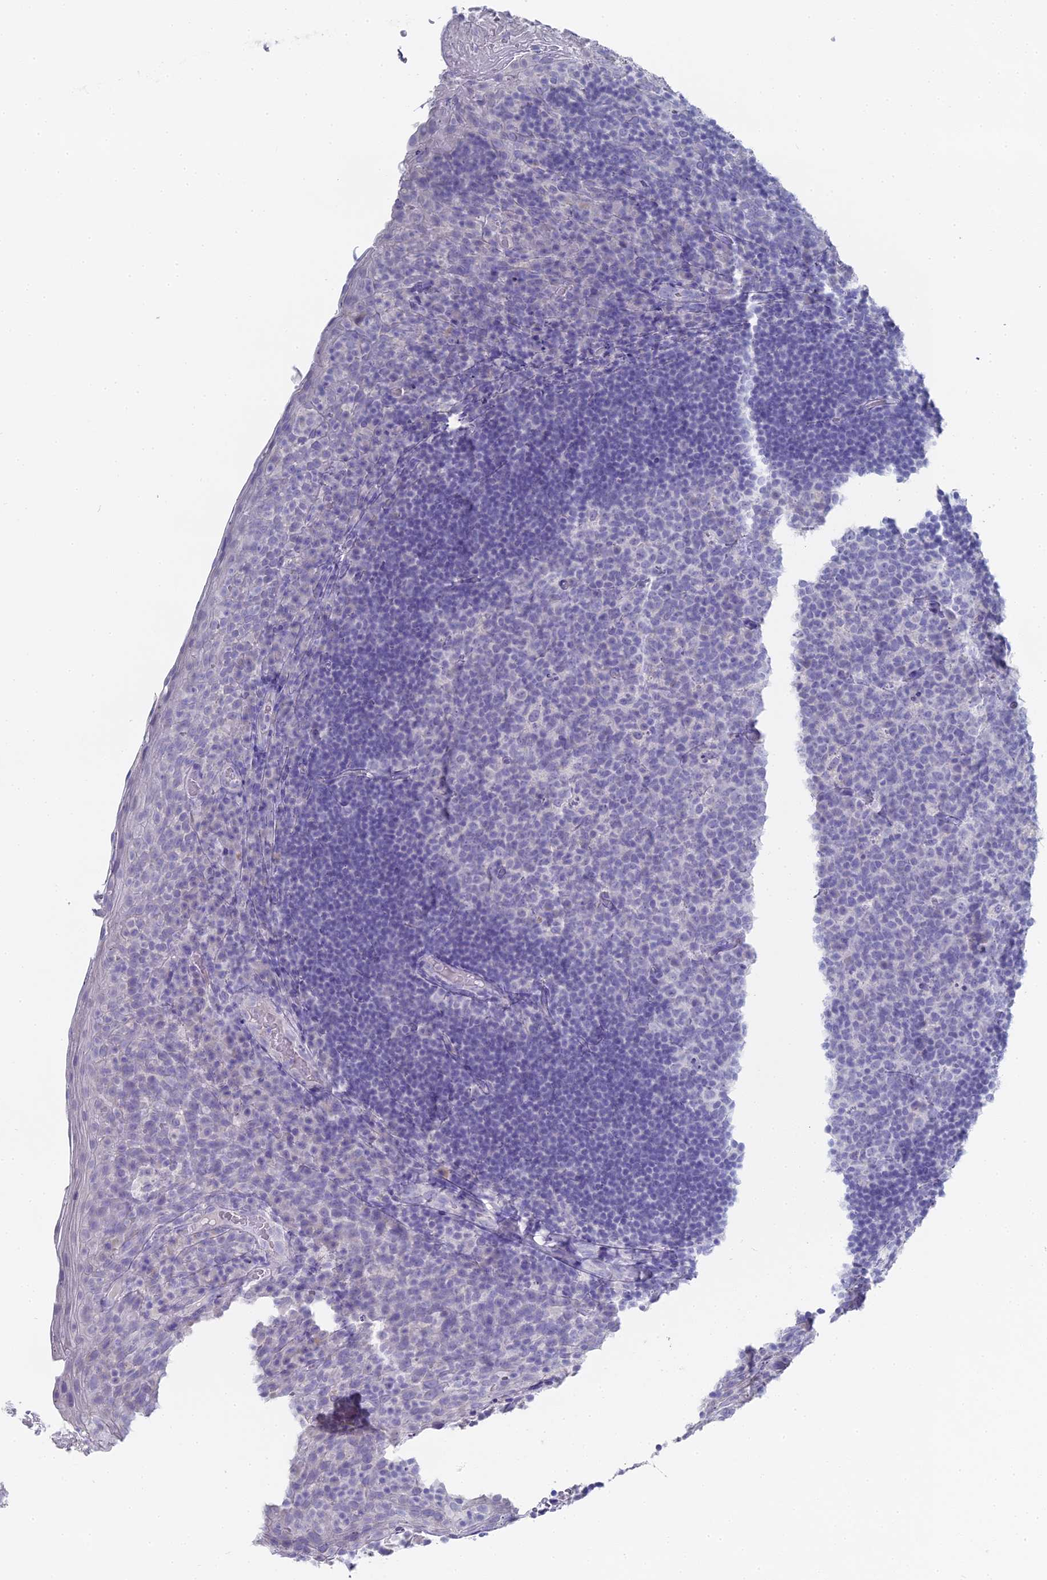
{"staining": {"intensity": "negative", "quantity": "none", "location": "none"}, "tissue": "tonsil", "cell_type": "Germinal center cells", "image_type": "normal", "snomed": [{"axis": "morphology", "description": "Normal tissue, NOS"}, {"axis": "topography", "description": "Tonsil"}], "caption": "Immunohistochemistry of unremarkable tonsil exhibits no staining in germinal center cells. (Brightfield microscopy of DAB (3,3'-diaminobenzidine) IHC at high magnification).", "gene": "ALPP", "patient": {"sex": "male", "age": 17}}